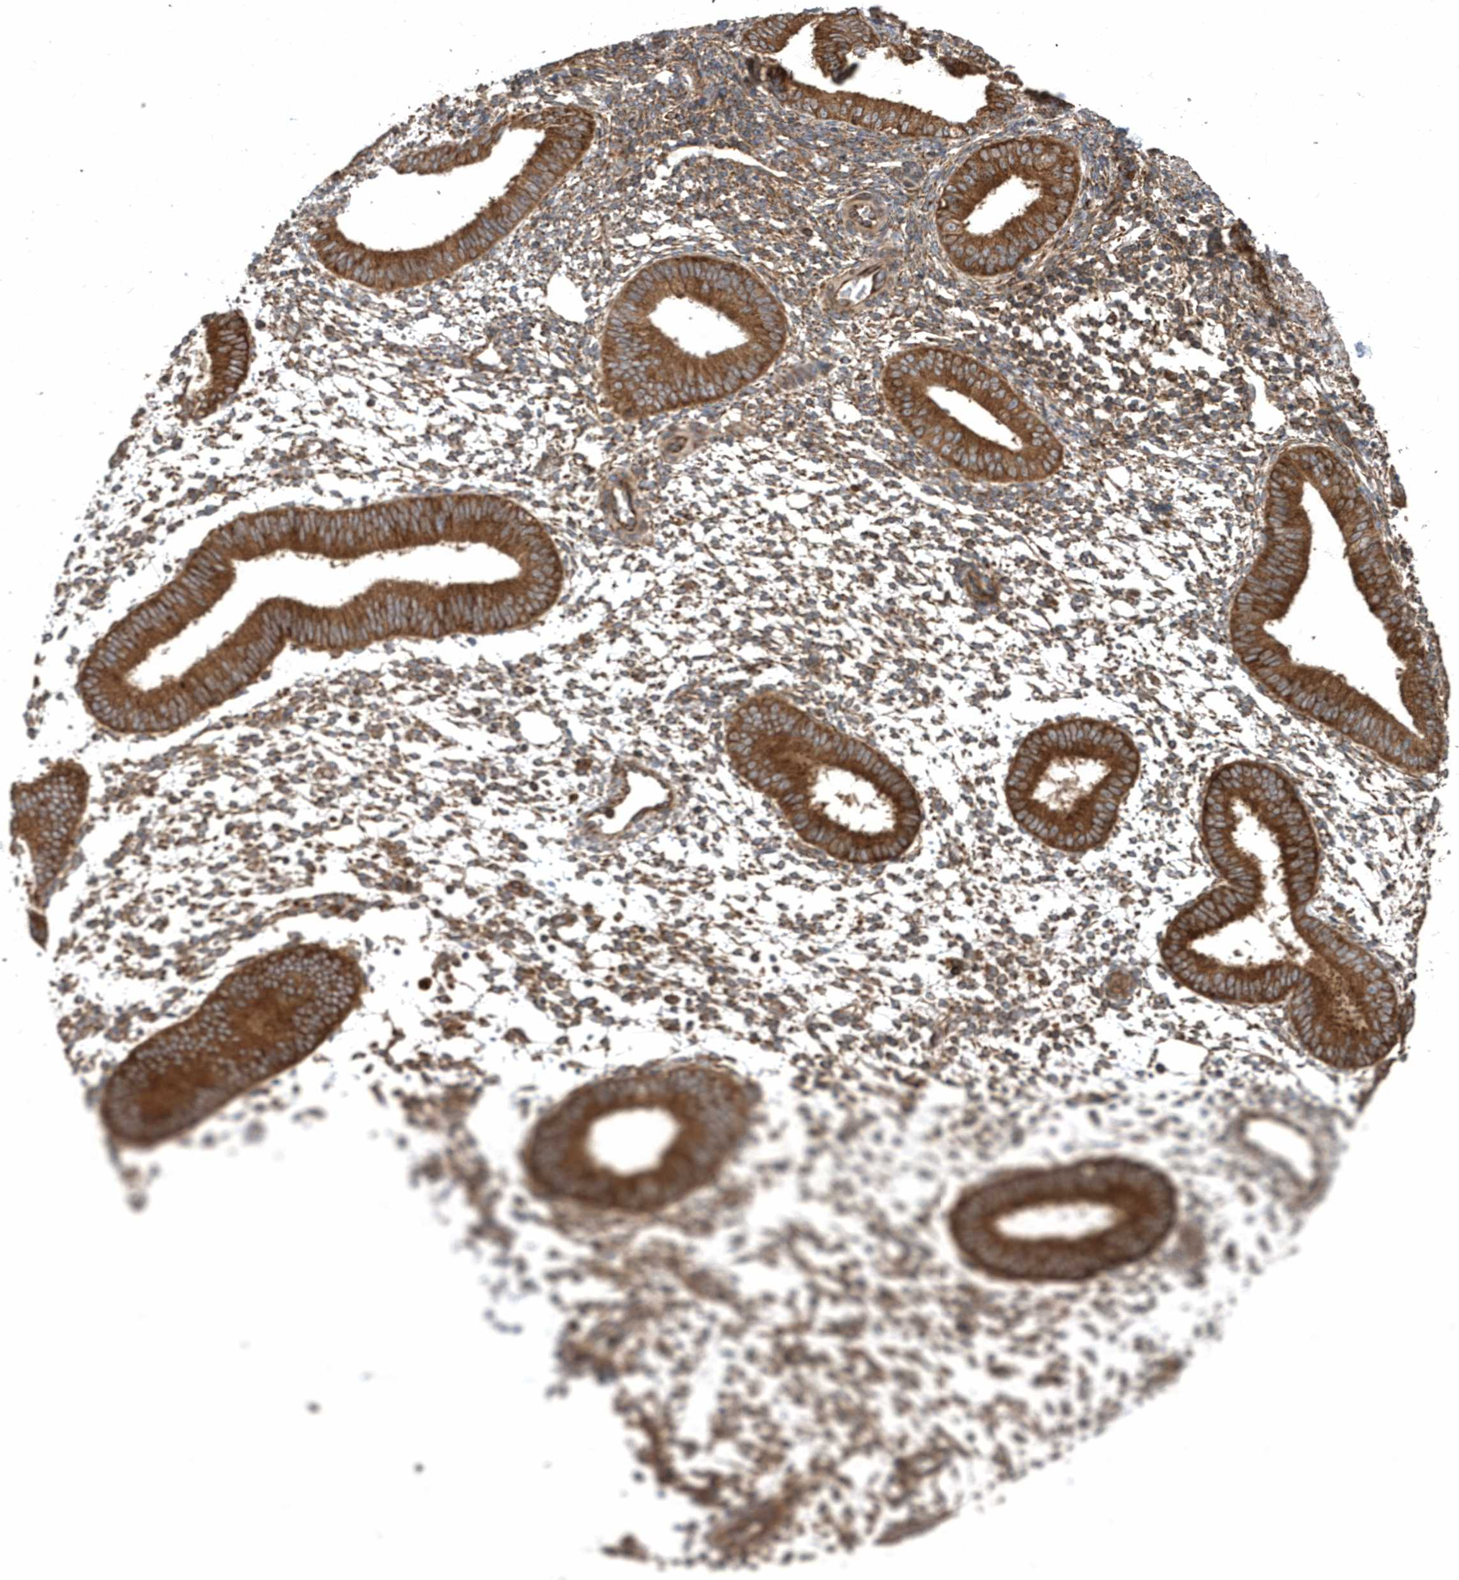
{"staining": {"intensity": "moderate", "quantity": ">75%", "location": "cytoplasmic/membranous"}, "tissue": "endometrium", "cell_type": "Cells in endometrial stroma", "image_type": "normal", "snomed": [{"axis": "morphology", "description": "Normal tissue, NOS"}, {"axis": "topography", "description": "Uterus"}, {"axis": "topography", "description": "Endometrium"}], "caption": "Cells in endometrial stroma reveal moderate cytoplasmic/membranous staining in about >75% of cells in benign endometrium. The staining was performed using DAB (3,3'-diaminobenzidine) to visualize the protein expression in brown, while the nuclei were stained in blue with hematoxylin (Magnification: 20x).", "gene": "WASHC5", "patient": {"sex": "female", "age": 48}}